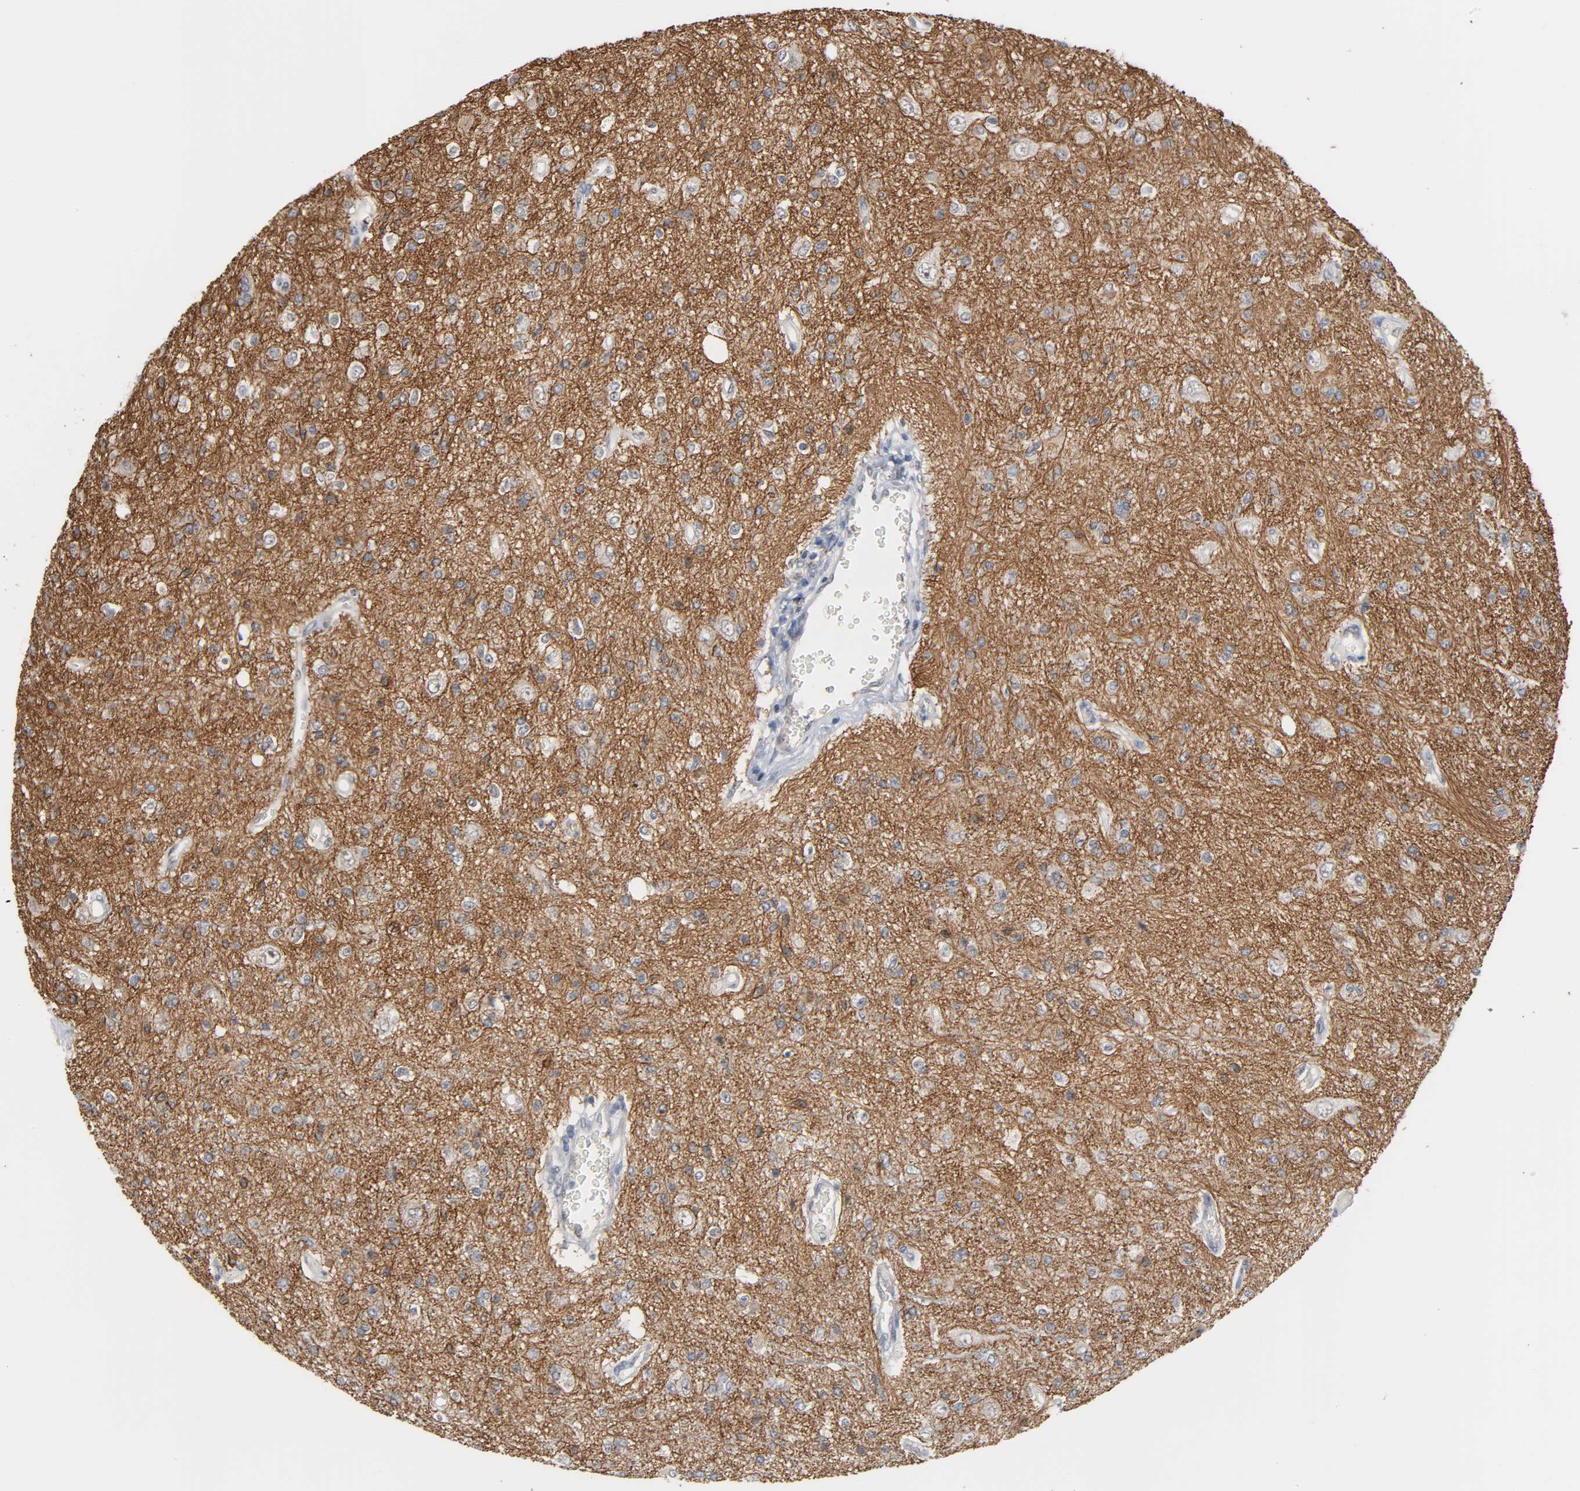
{"staining": {"intensity": "weak", "quantity": "<25%", "location": "cytoplasmic/membranous"}, "tissue": "glioma", "cell_type": "Tumor cells", "image_type": "cancer", "snomed": [{"axis": "morphology", "description": "Glioma, malignant, High grade"}, {"axis": "topography", "description": "Brain"}], "caption": "Glioma was stained to show a protein in brown. There is no significant expression in tumor cells.", "gene": "ACSS2", "patient": {"sex": "male", "age": 47}}